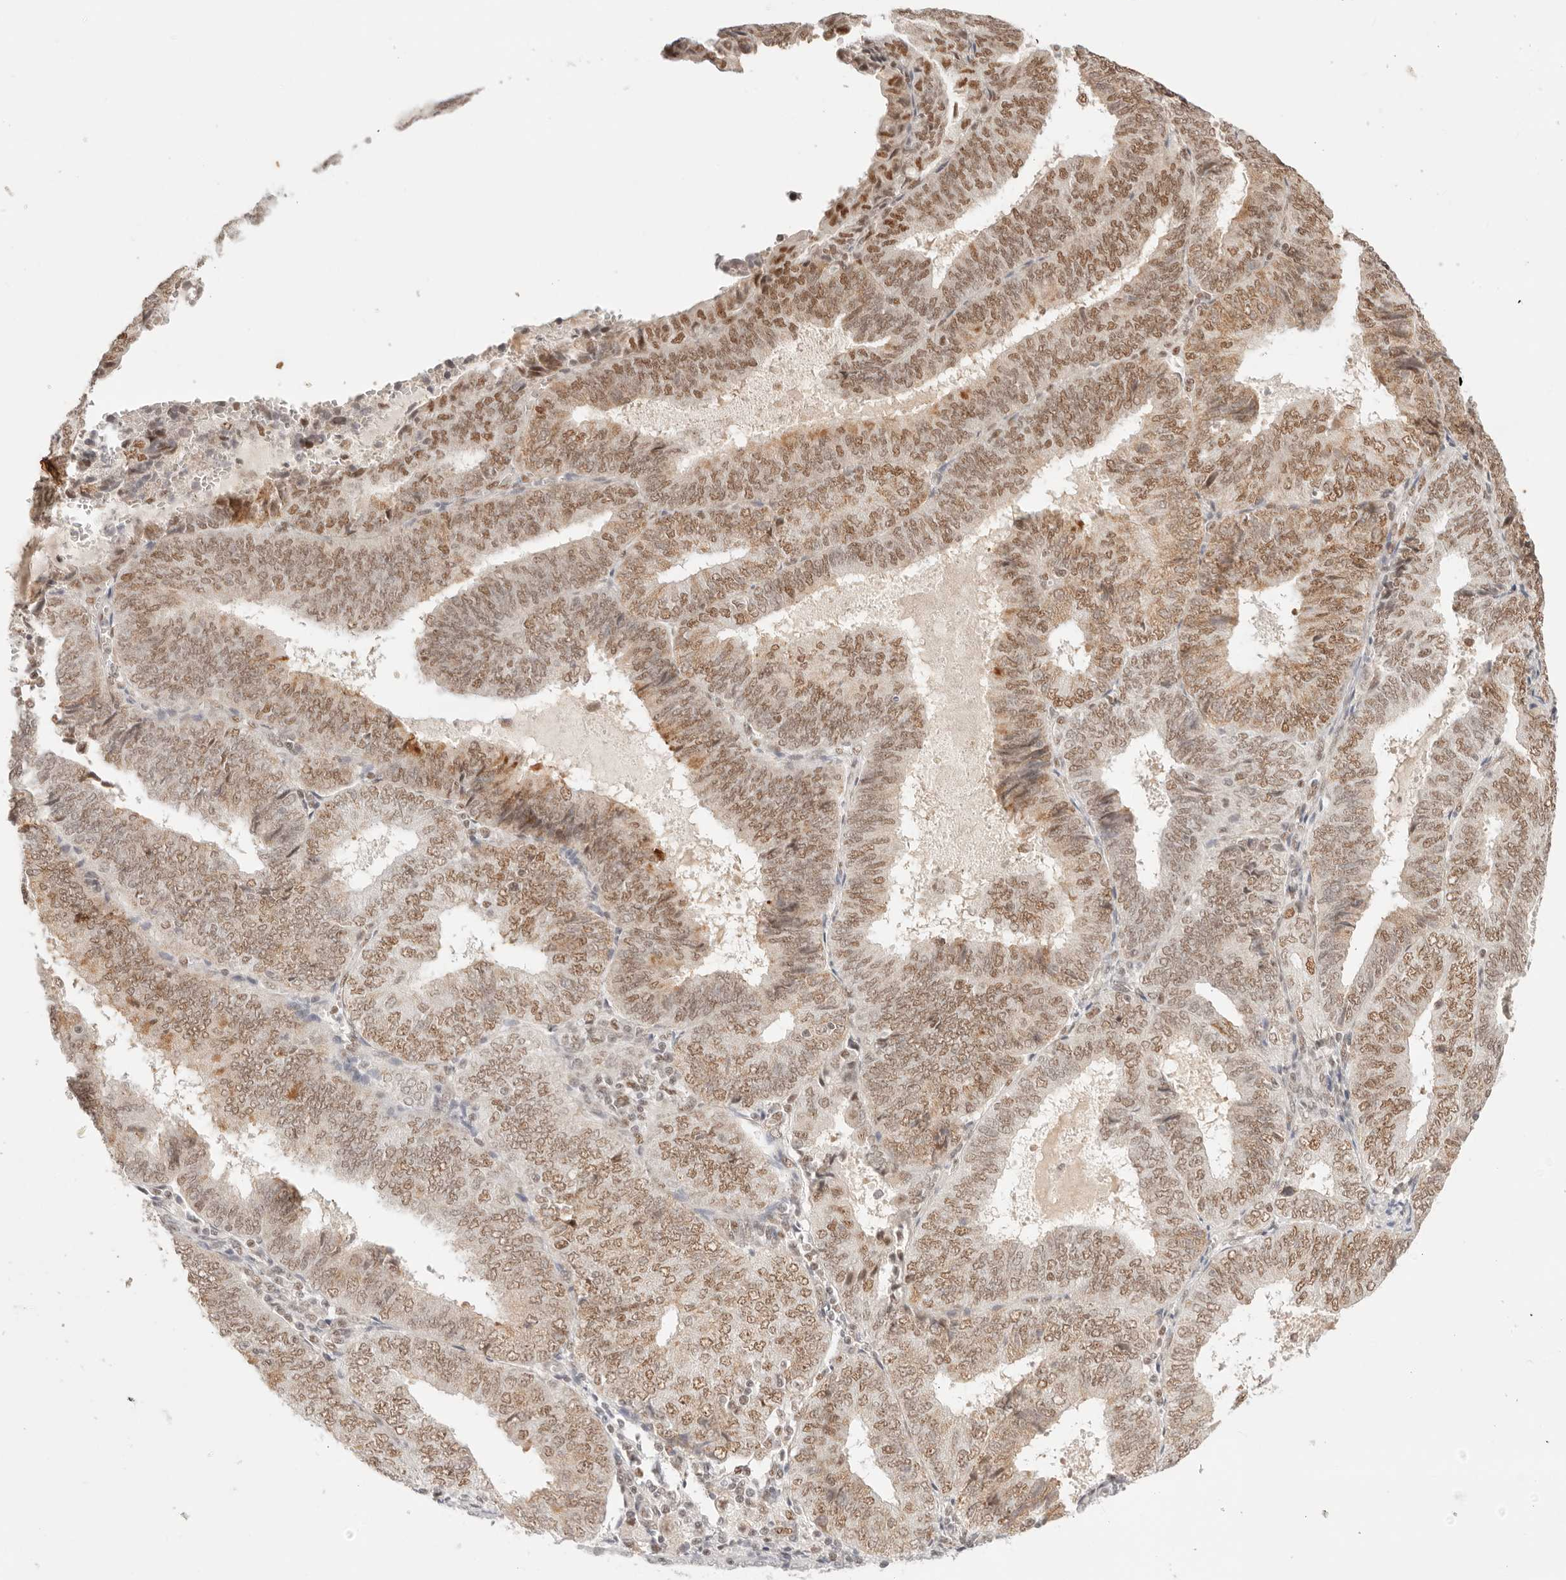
{"staining": {"intensity": "moderate", "quantity": ">75%", "location": "nuclear"}, "tissue": "endometrial cancer", "cell_type": "Tumor cells", "image_type": "cancer", "snomed": [{"axis": "morphology", "description": "Adenocarcinoma, NOS"}, {"axis": "topography", "description": "Endometrium"}], "caption": "Immunohistochemistry (IHC) (DAB (3,3'-diaminobenzidine)) staining of endometrial cancer demonstrates moderate nuclear protein expression in approximately >75% of tumor cells.", "gene": "GTF2E2", "patient": {"sex": "female", "age": 81}}